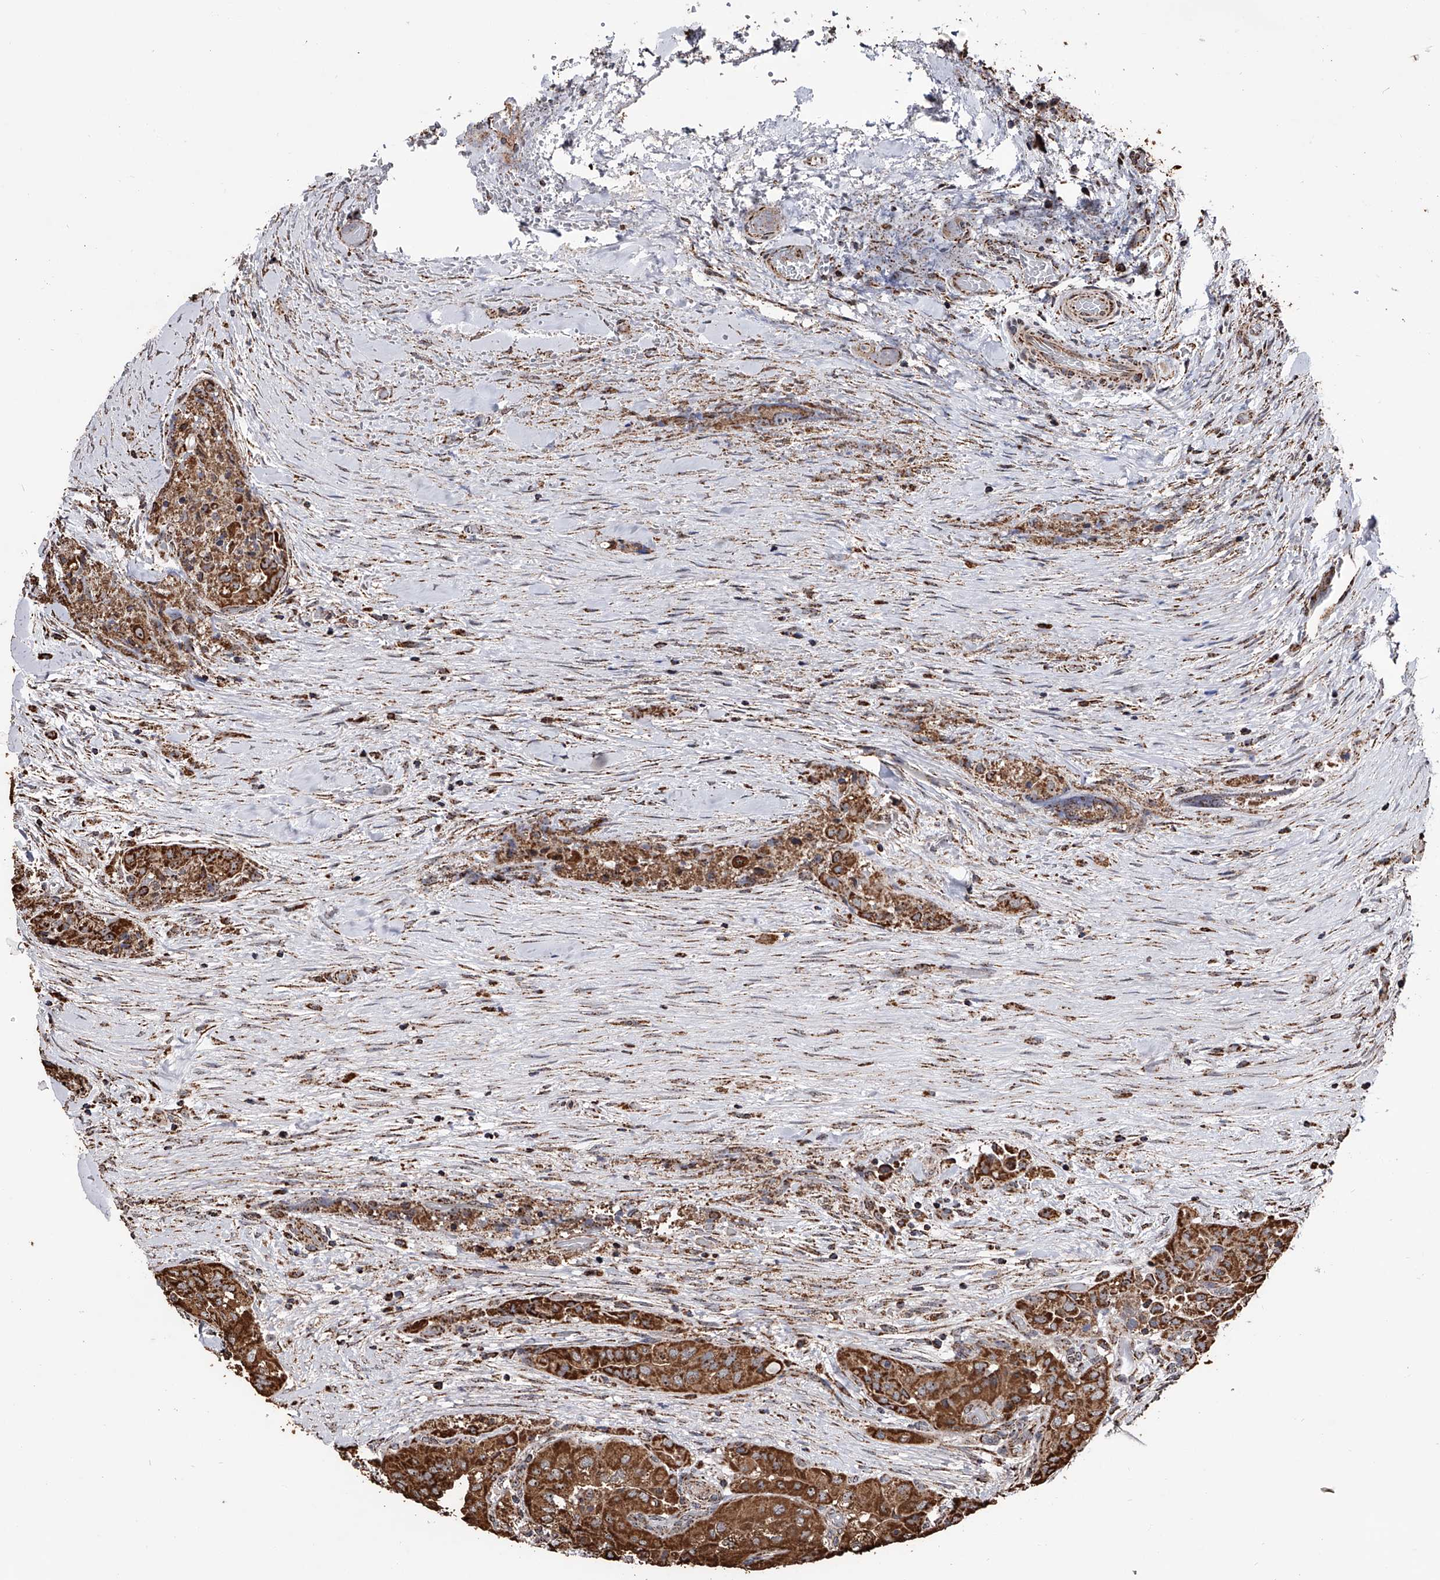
{"staining": {"intensity": "strong", "quantity": ">75%", "location": "cytoplasmic/membranous"}, "tissue": "thyroid cancer", "cell_type": "Tumor cells", "image_type": "cancer", "snomed": [{"axis": "morphology", "description": "Papillary adenocarcinoma, NOS"}, {"axis": "topography", "description": "Thyroid gland"}], "caption": "The micrograph shows staining of thyroid papillary adenocarcinoma, revealing strong cytoplasmic/membranous protein positivity (brown color) within tumor cells. (DAB (3,3'-diaminobenzidine) = brown stain, brightfield microscopy at high magnification).", "gene": "SMPDL3A", "patient": {"sex": "female", "age": 59}}